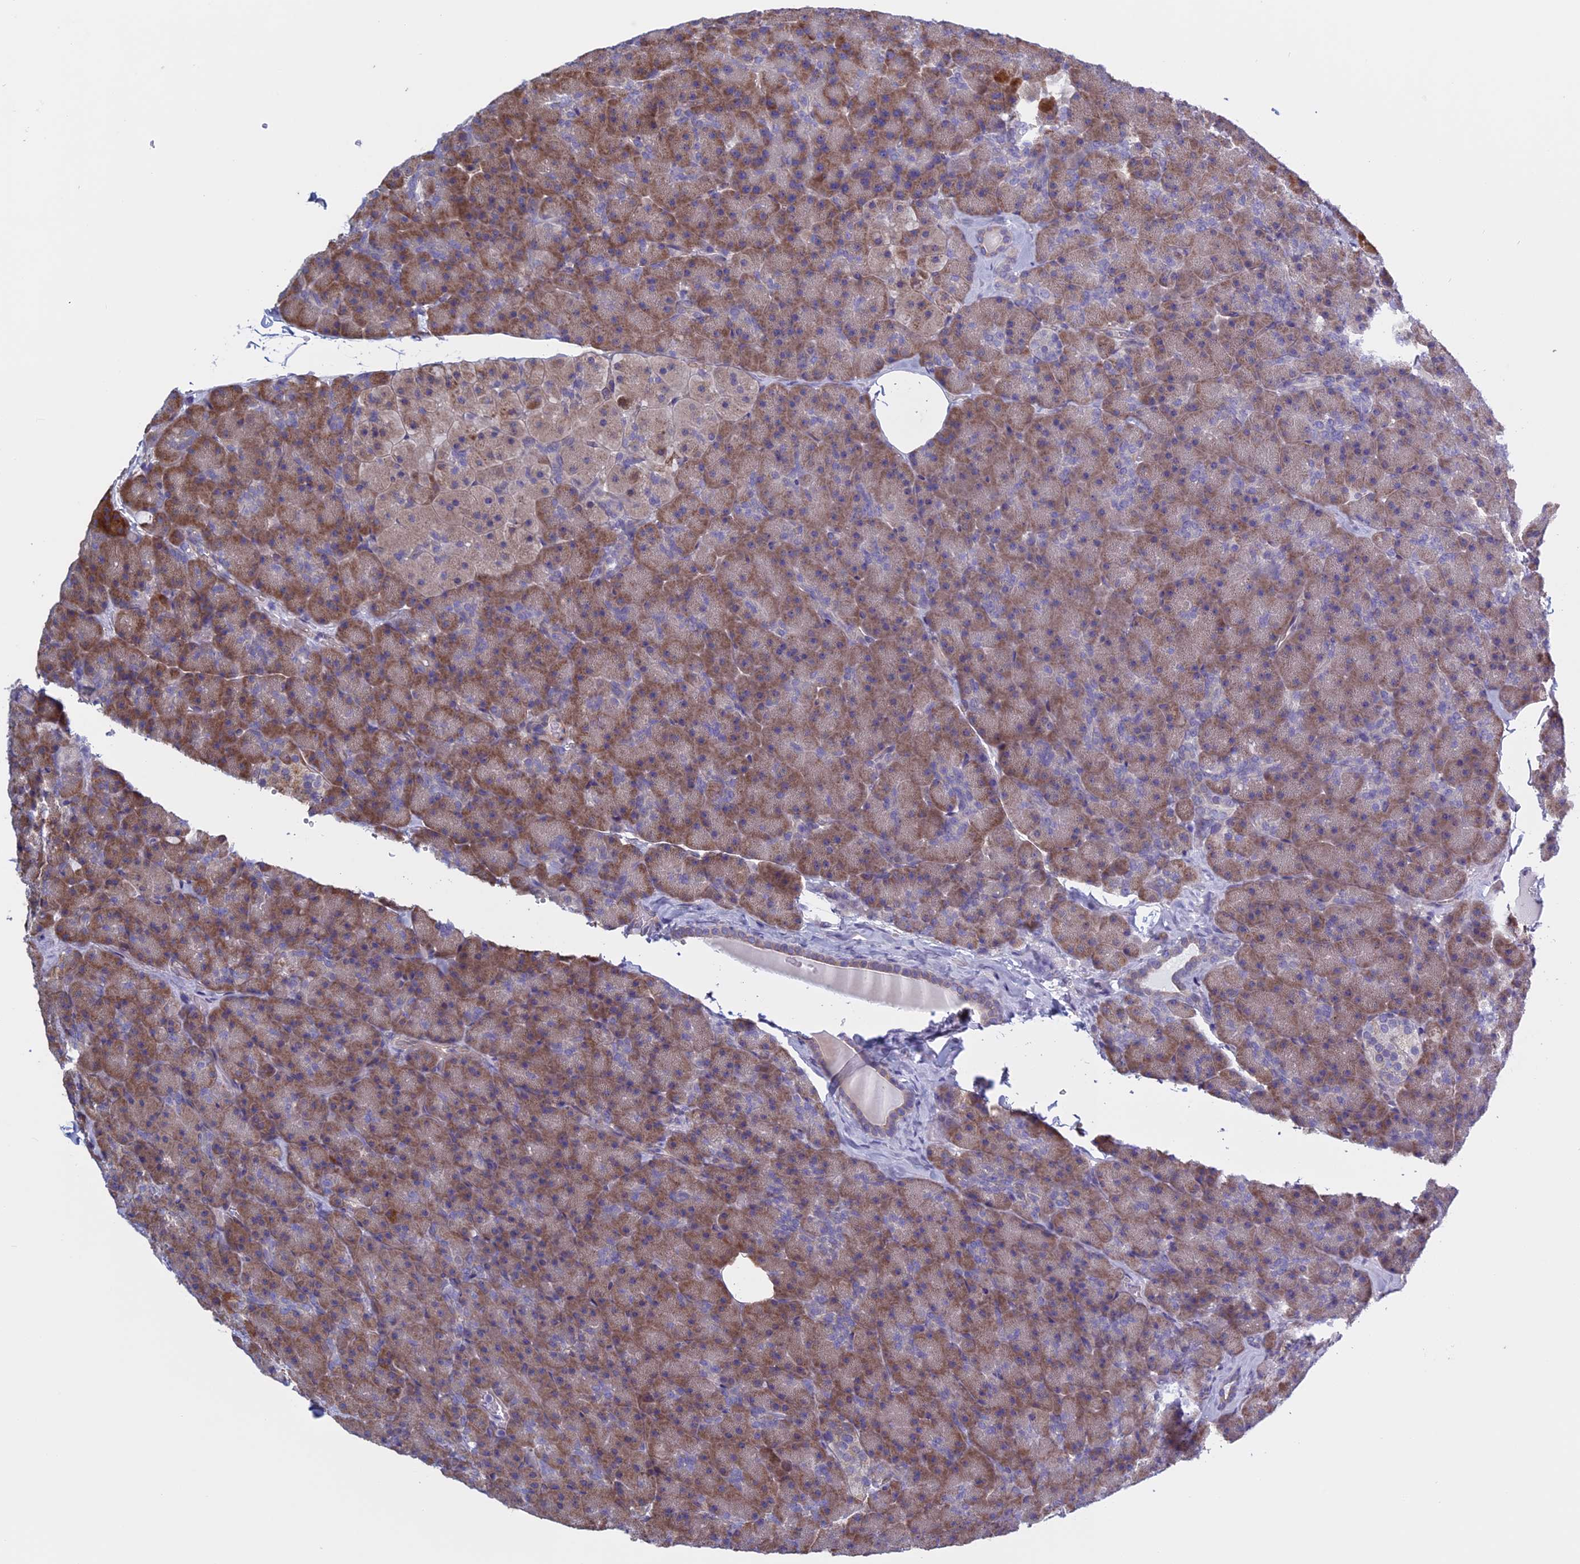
{"staining": {"intensity": "moderate", "quantity": ">75%", "location": "cytoplasmic/membranous"}, "tissue": "pancreas", "cell_type": "Exocrine glandular cells", "image_type": "normal", "snomed": [{"axis": "morphology", "description": "Normal tissue, NOS"}, {"axis": "topography", "description": "Pancreas"}], "caption": "Approximately >75% of exocrine glandular cells in normal pancreas display moderate cytoplasmic/membranous protein expression as visualized by brown immunohistochemical staining.", "gene": "BCL2L10", "patient": {"sex": "male", "age": 36}}